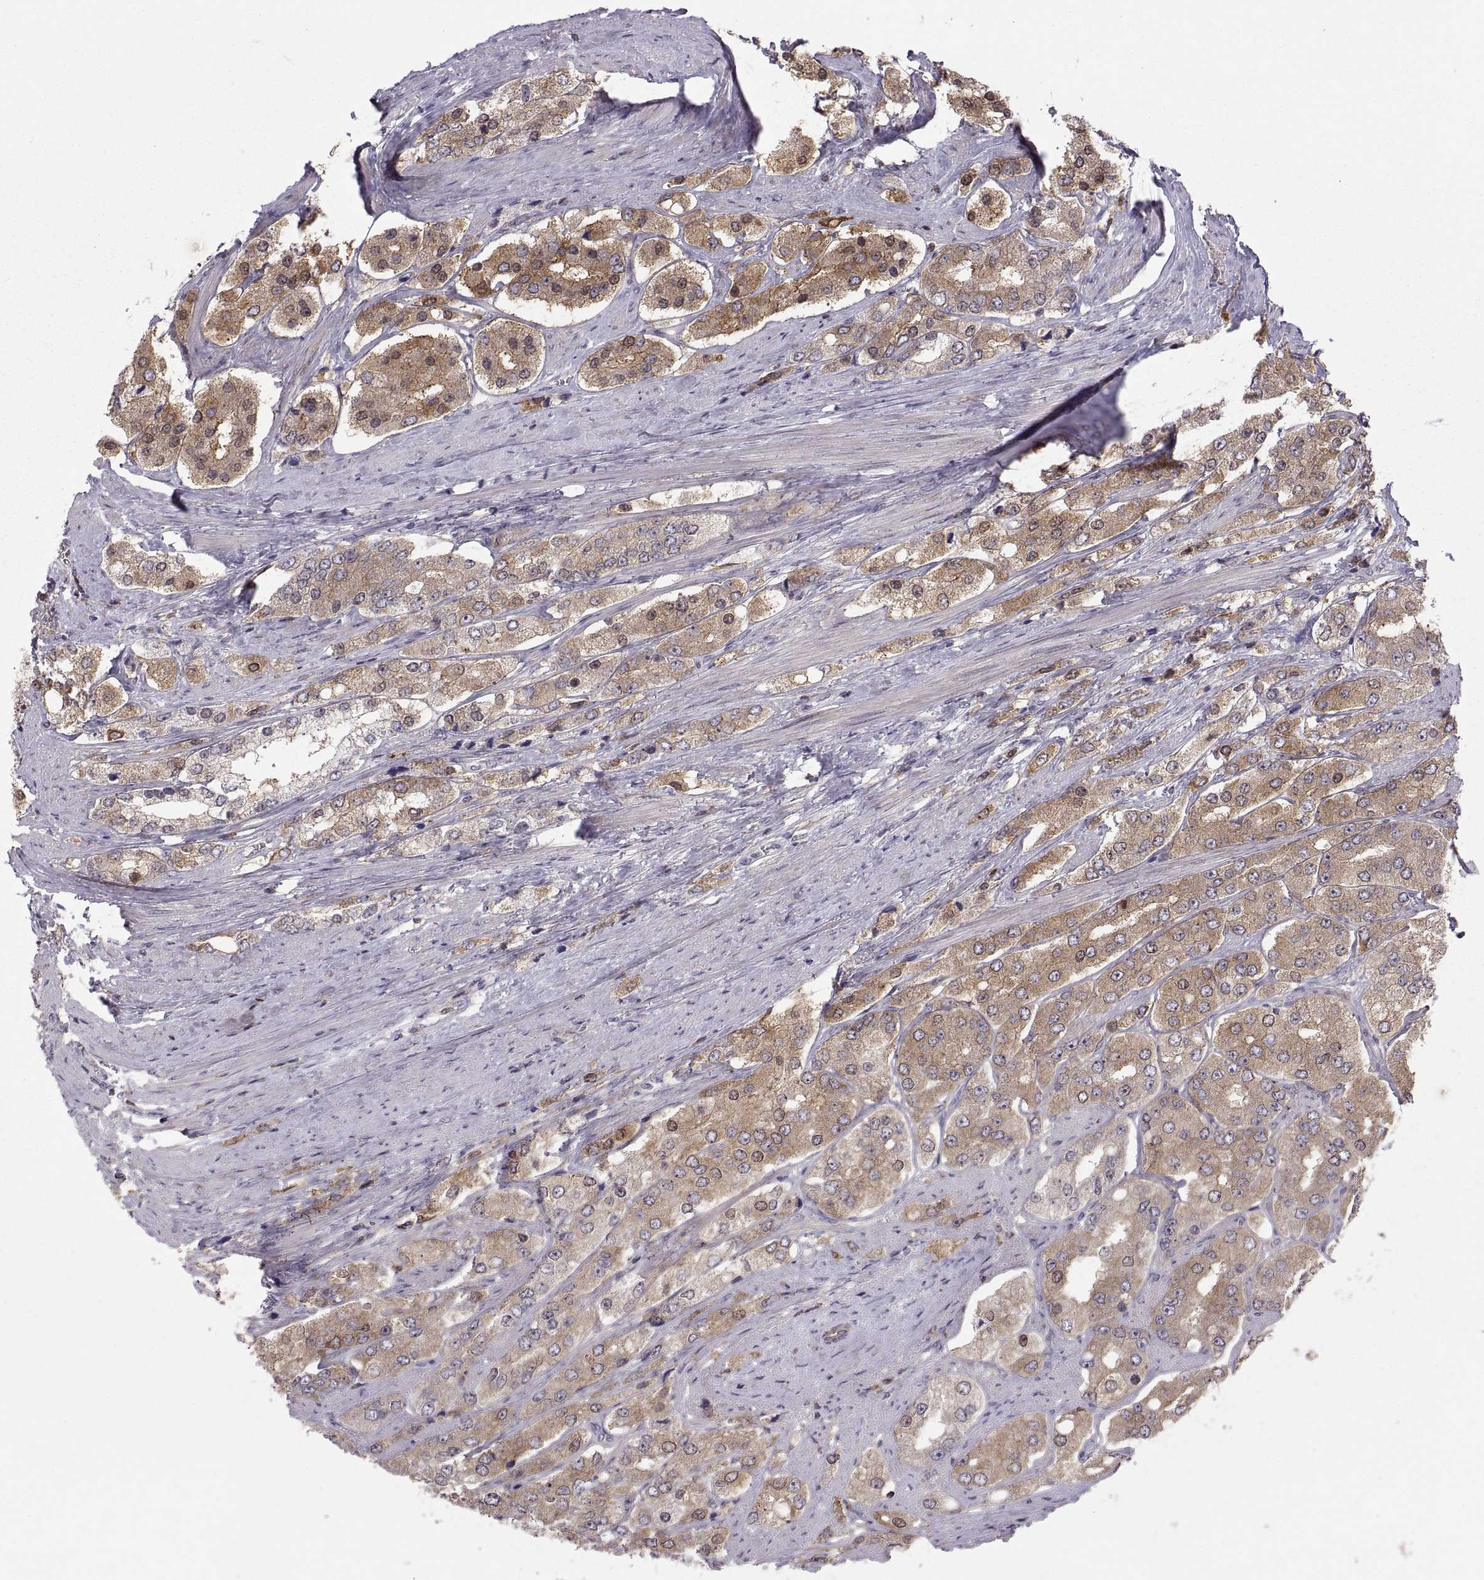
{"staining": {"intensity": "moderate", "quantity": ">75%", "location": "cytoplasmic/membranous"}, "tissue": "prostate cancer", "cell_type": "Tumor cells", "image_type": "cancer", "snomed": [{"axis": "morphology", "description": "Adenocarcinoma, Low grade"}, {"axis": "topography", "description": "Prostate"}], "caption": "Prostate low-grade adenocarcinoma stained with a brown dye reveals moderate cytoplasmic/membranous positive expression in about >75% of tumor cells.", "gene": "EZR", "patient": {"sex": "male", "age": 69}}